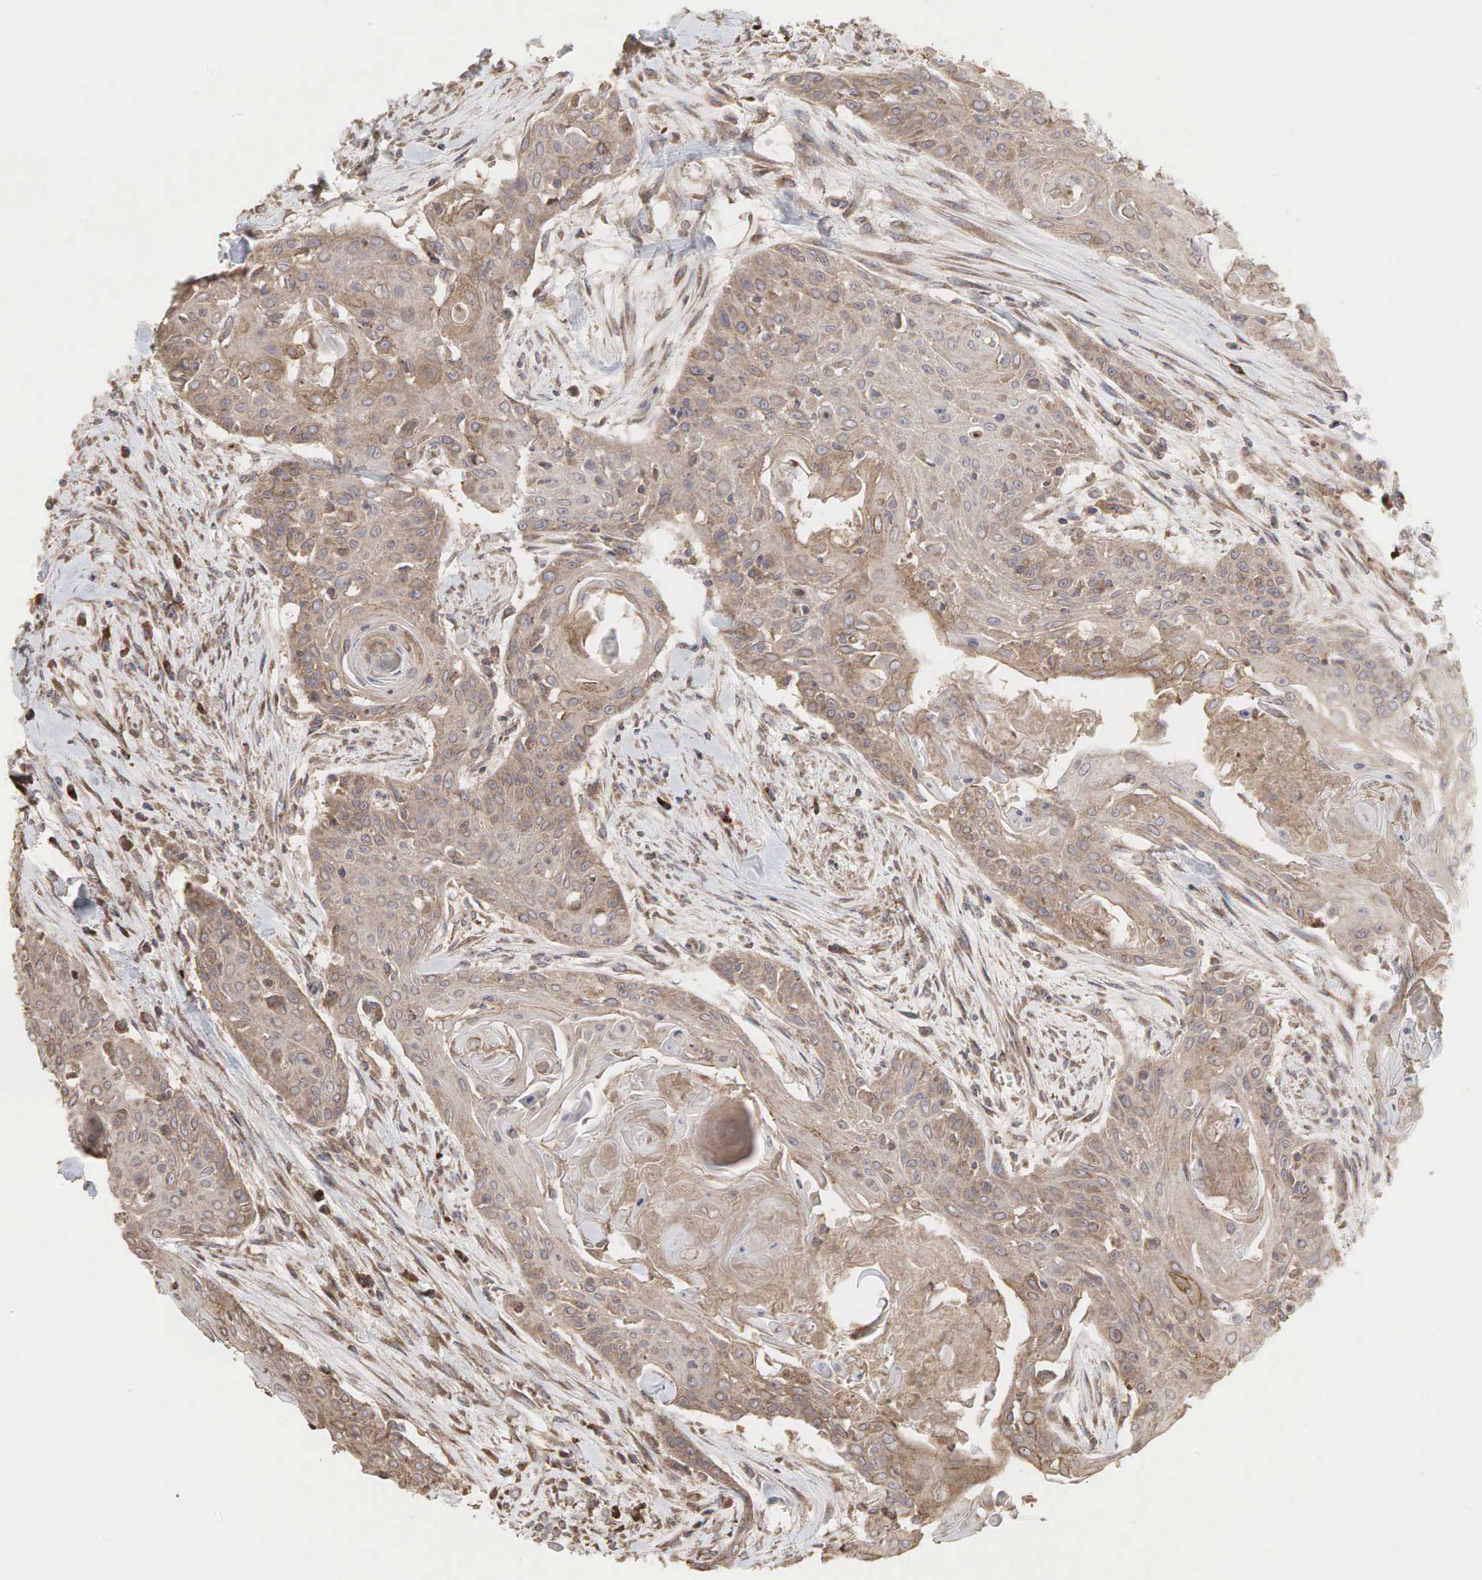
{"staining": {"intensity": "weak", "quantity": ">75%", "location": "cytoplasmic/membranous"}, "tissue": "head and neck cancer", "cell_type": "Tumor cells", "image_type": "cancer", "snomed": [{"axis": "morphology", "description": "Squamous cell carcinoma, NOS"}, {"axis": "morphology", "description": "Squamous cell carcinoma, metastatic, NOS"}, {"axis": "topography", "description": "Lymph node"}, {"axis": "topography", "description": "Salivary gland"}, {"axis": "topography", "description": "Head-Neck"}], "caption": "IHC (DAB (3,3'-diaminobenzidine)) staining of head and neck metastatic squamous cell carcinoma reveals weak cytoplasmic/membranous protein positivity in about >75% of tumor cells.", "gene": "PABPC5", "patient": {"sex": "female", "age": 74}}